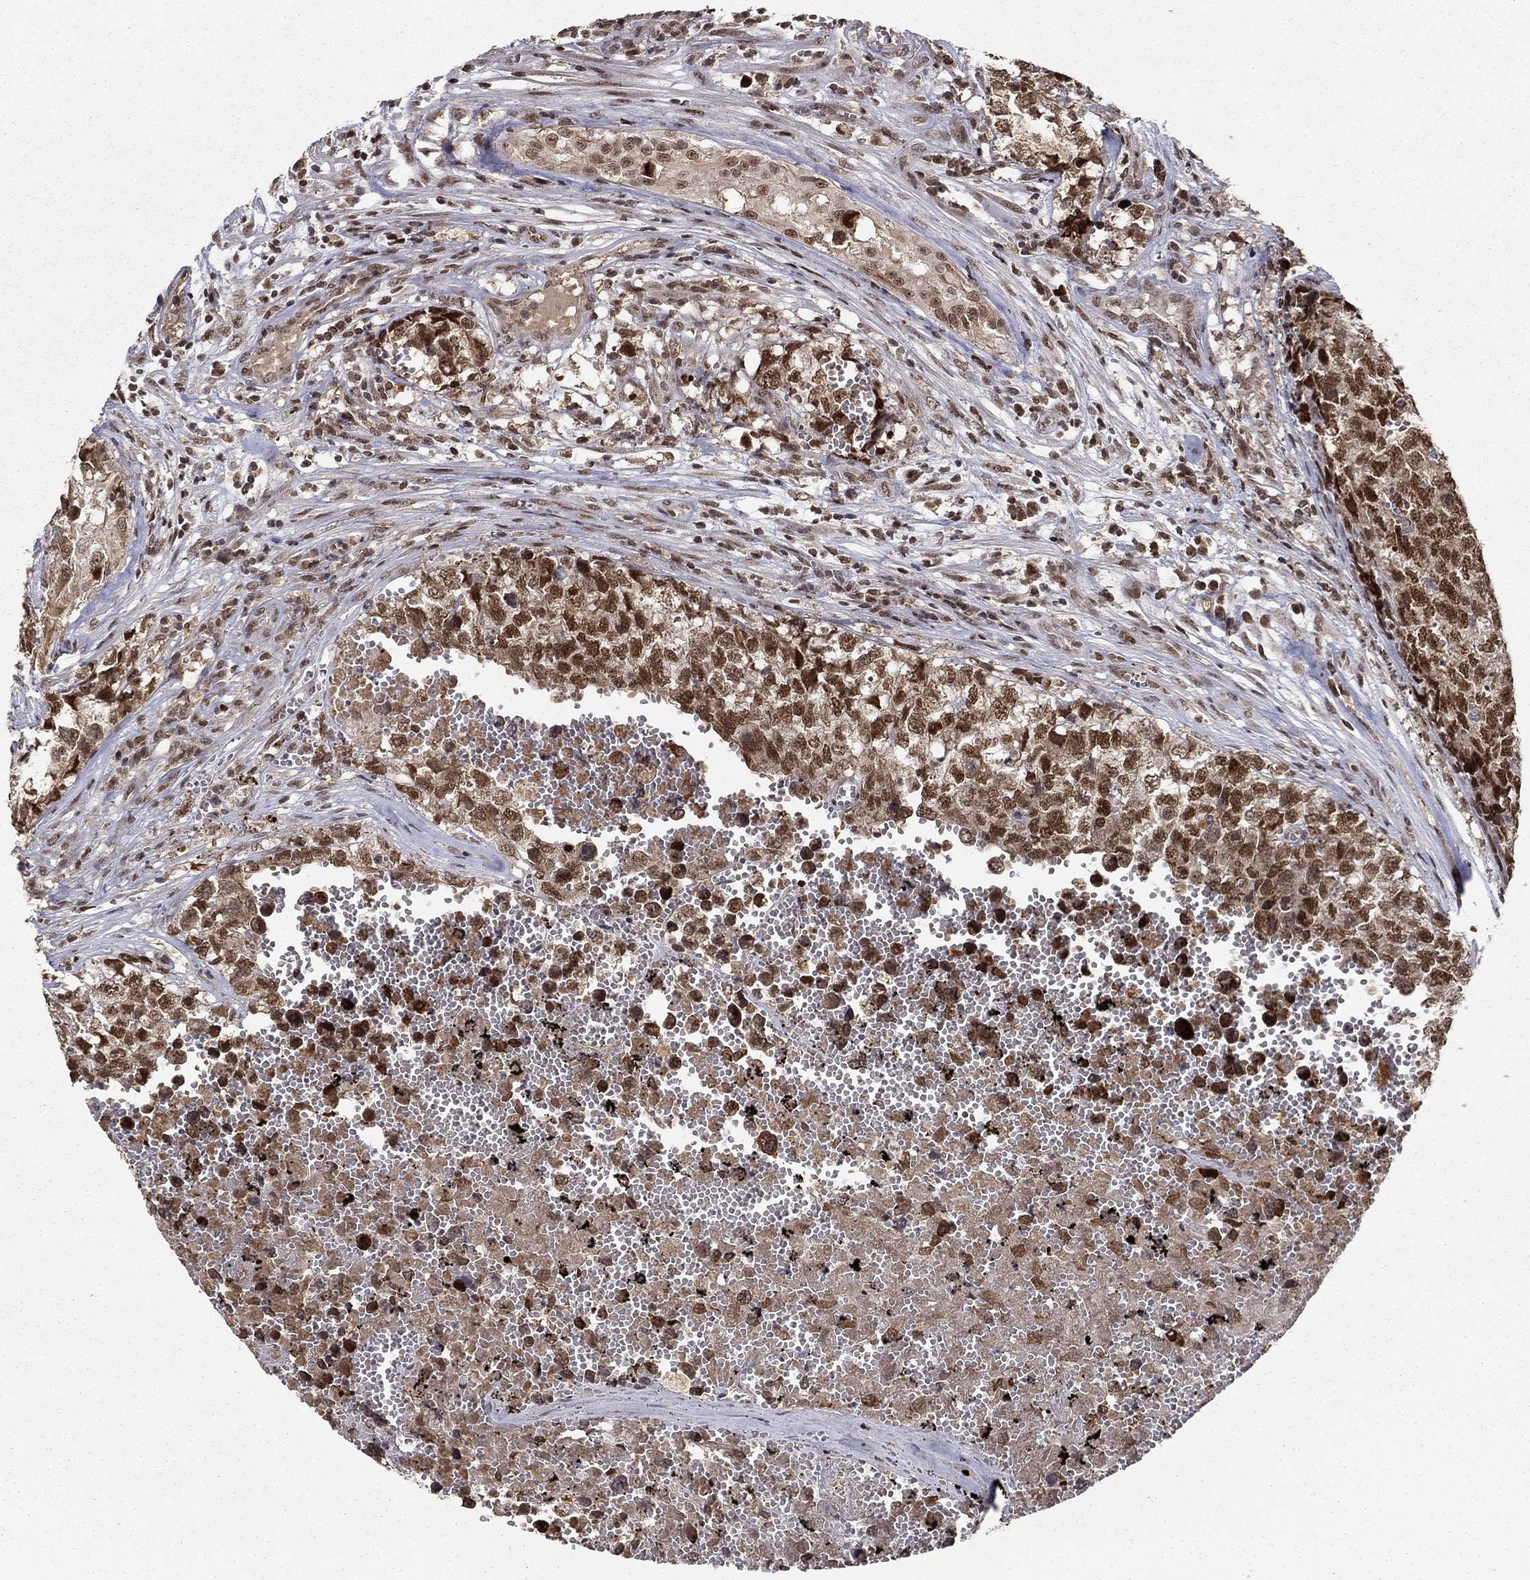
{"staining": {"intensity": "moderate", "quantity": ">75%", "location": "cytoplasmic/membranous,nuclear"}, "tissue": "testis cancer", "cell_type": "Tumor cells", "image_type": "cancer", "snomed": [{"axis": "morphology", "description": "Seminoma, NOS"}, {"axis": "morphology", "description": "Carcinoma, Embryonal, NOS"}, {"axis": "topography", "description": "Testis"}], "caption": "Immunohistochemistry micrograph of neoplastic tissue: human testis cancer (seminoma) stained using immunohistochemistry (IHC) exhibits medium levels of moderate protein expression localized specifically in the cytoplasmic/membranous and nuclear of tumor cells, appearing as a cytoplasmic/membranous and nuclear brown color.", "gene": "CDCA7L", "patient": {"sex": "male", "age": 22}}